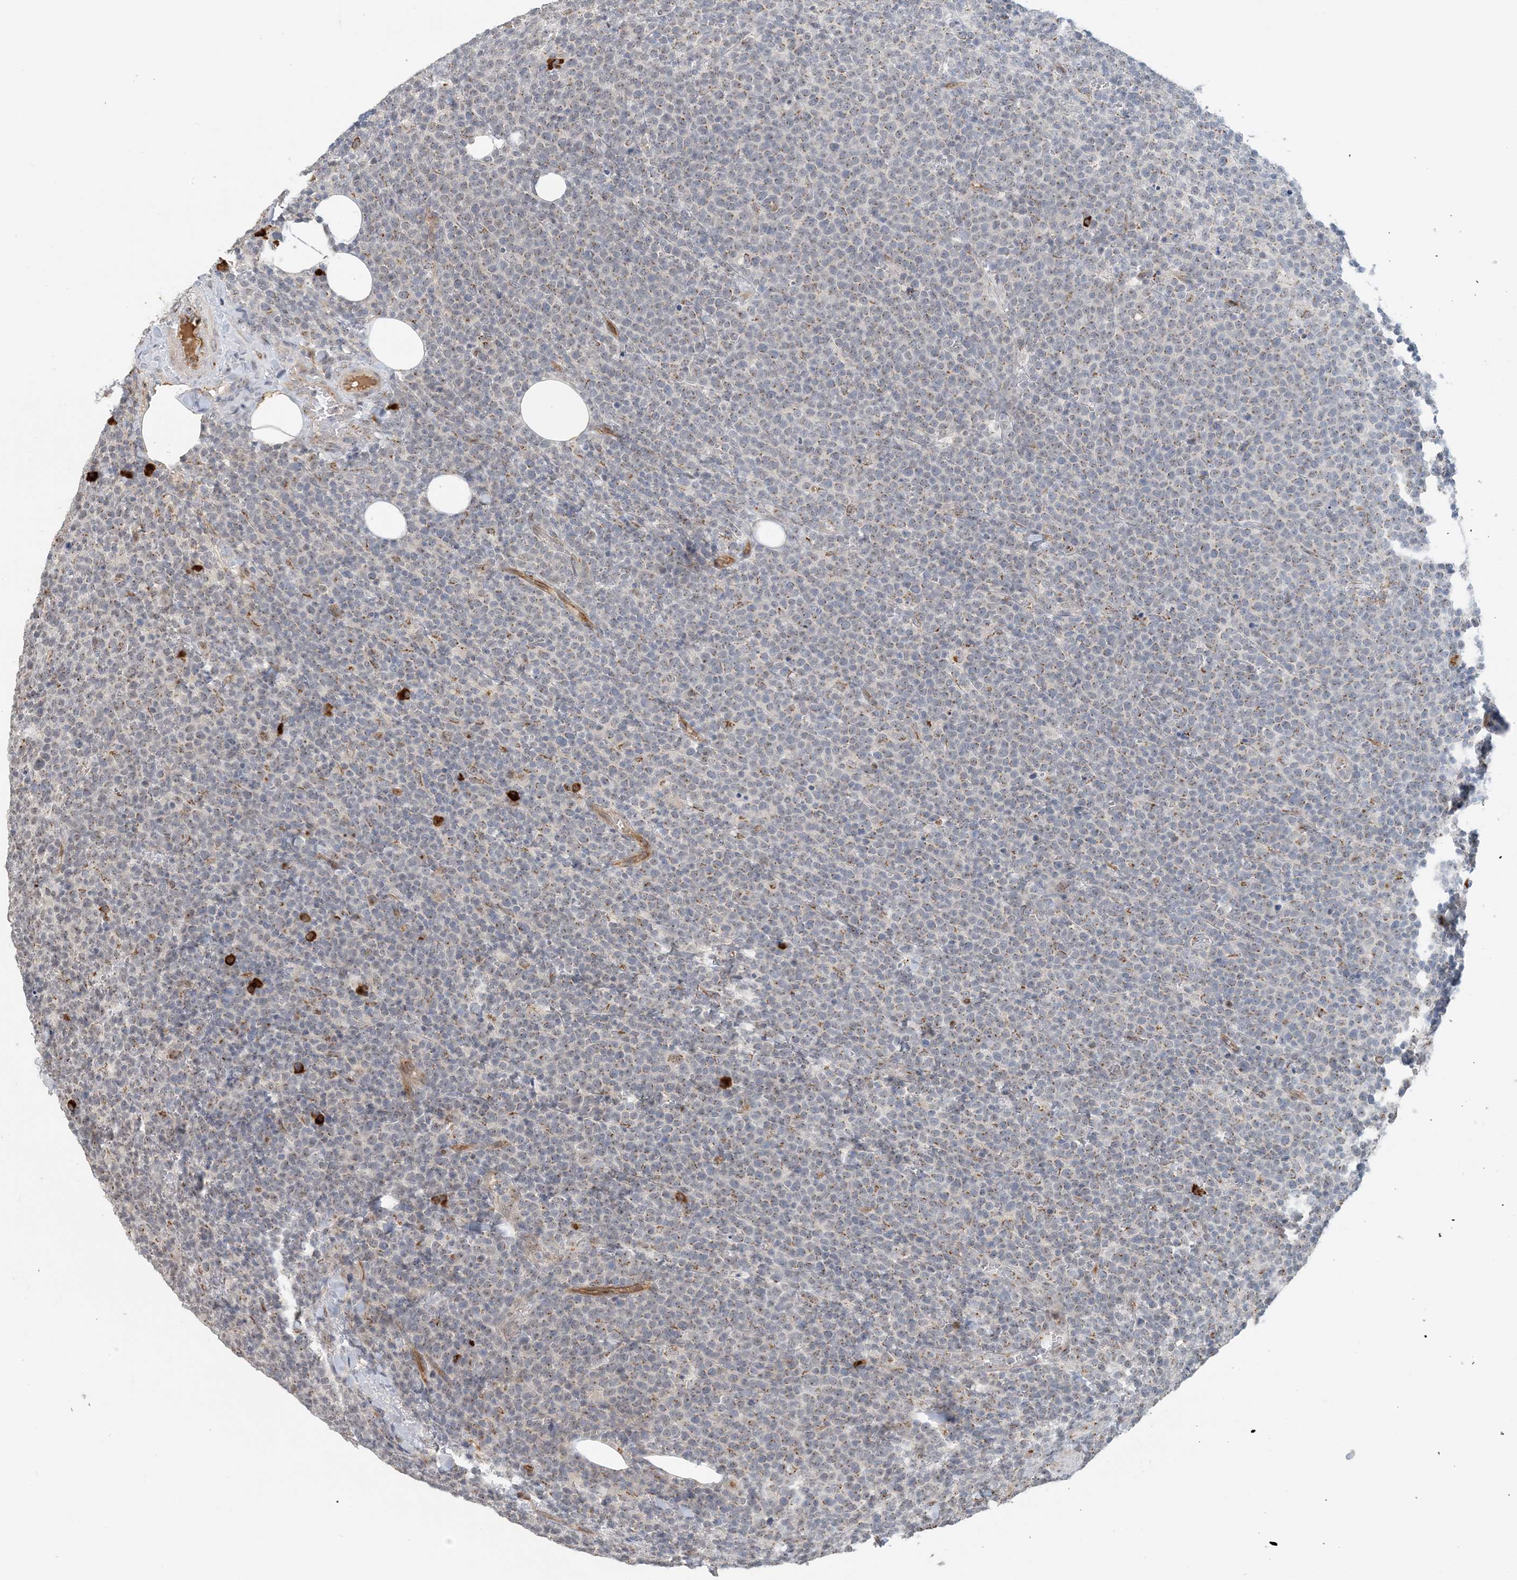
{"staining": {"intensity": "weak", "quantity": "25%-75%", "location": "cytoplasmic/membranous"}, "tissue": "lymphoma", "cell_type": "Tumor cells", "image_type": "cancer", "snomed": [{"axis": "morphology", "description": "Malignant lymphoma, non-Hodgkin's type, High grade"}, {"axis": "topography", "description": "Lymph node"}], "caption": "Approximately 25%-75% of tumor cells in lymphoma demonstrate weak cytoplasmic/membranous protein positivity as visualized by brown immunohistochemical staining.", "gene": "ZCCHC4", "patient": {"sex": "male", "age": 61}}